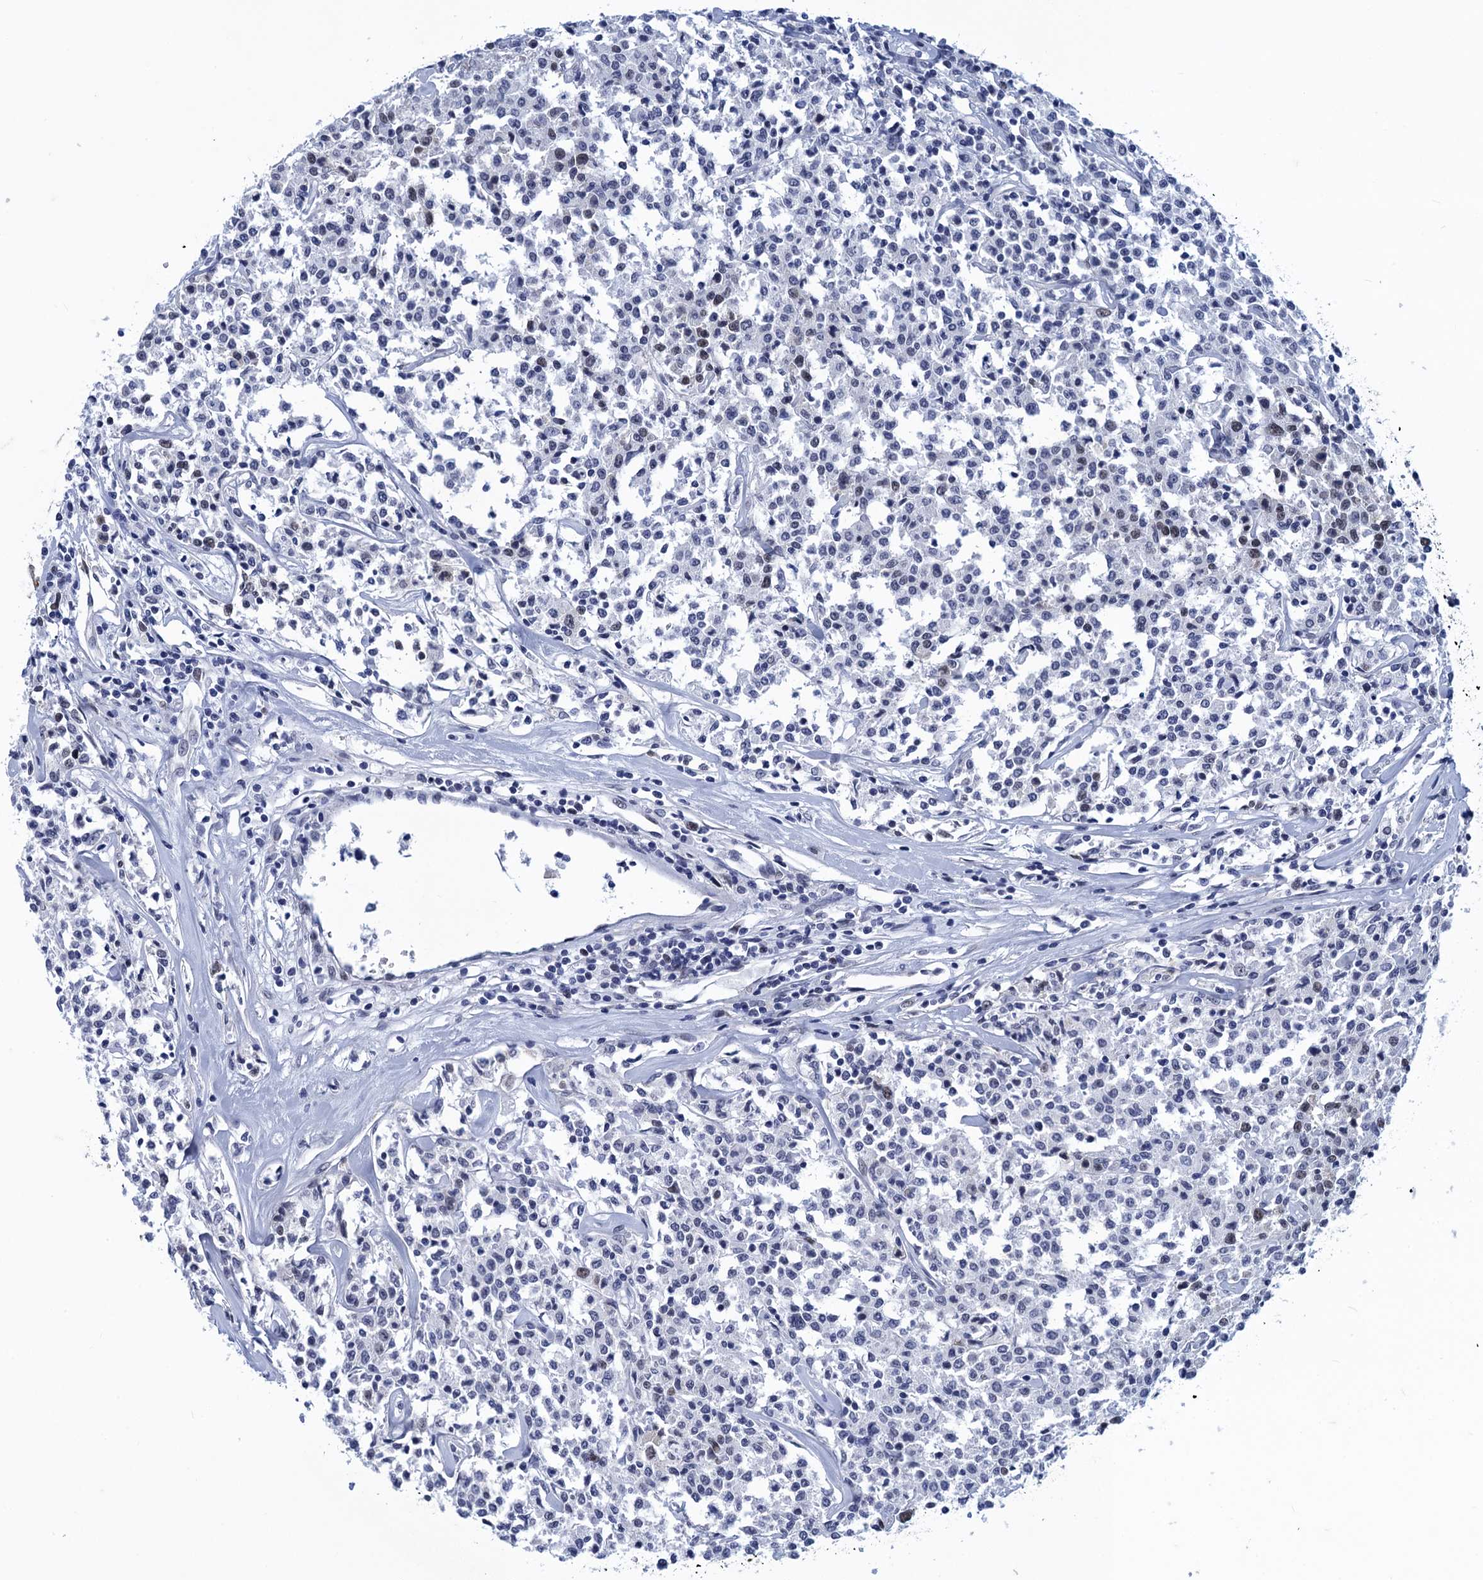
{"staining": {"intensity": "moderate", "quantity": "<25%", "location": "nuclear"}, "tissue": "lymphoma", "cell_type": "Tumor cells", "image_type": "cancer", "snomed": [{"axis": "morphology", "description": "Malignant lymphoma, non-Hodgkin's type, Low grade"}, {"axis": "topography", "description": "Small intestine"}], "caption": "A brown stain shows moderate nuclear staining of a protein in lymphoma tumor cells.", "gene": "GINS3", "patient": {"sex": "female", "age": 59}}